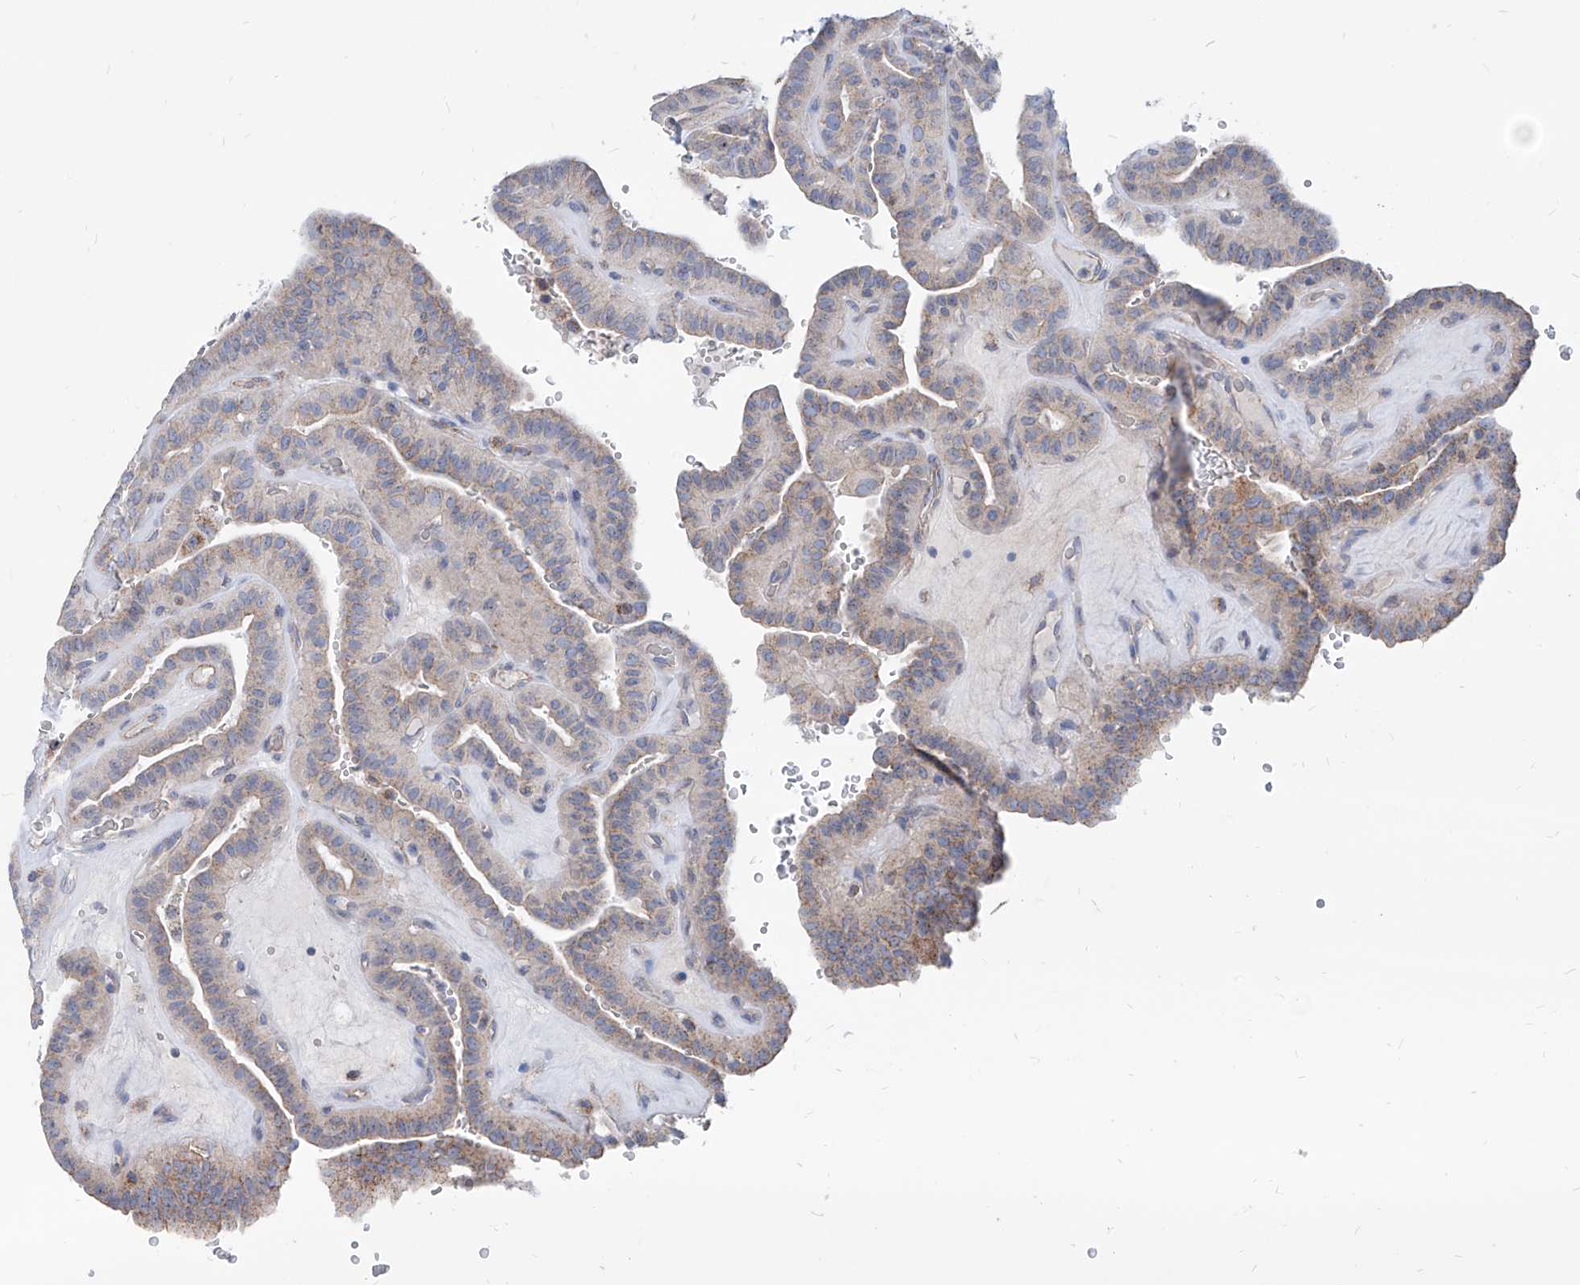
{"staining": {"intensity": "weak", "quantity": "25%-75%", "location": "cytoplasmic/membranous"}, "tissue": "thyroid cancer", "cell_type": "Tumor cells", "image_type": "cancer", "snomed": [{"axis": "morphology", "description": "Papillary adenocarcinoma, NOS"}, {"axis": "topography", "description": "Thyroid gland"}], "caption": "Thyroid cancer (papillary adenocarcinoma) stained for a protein (brown) displays weak cytoplasmic/membranous positive staining in approximately 25%-75% of tumor cells.", "gene": "AGPS", "patient": {"sex": "male", "age": 77}}